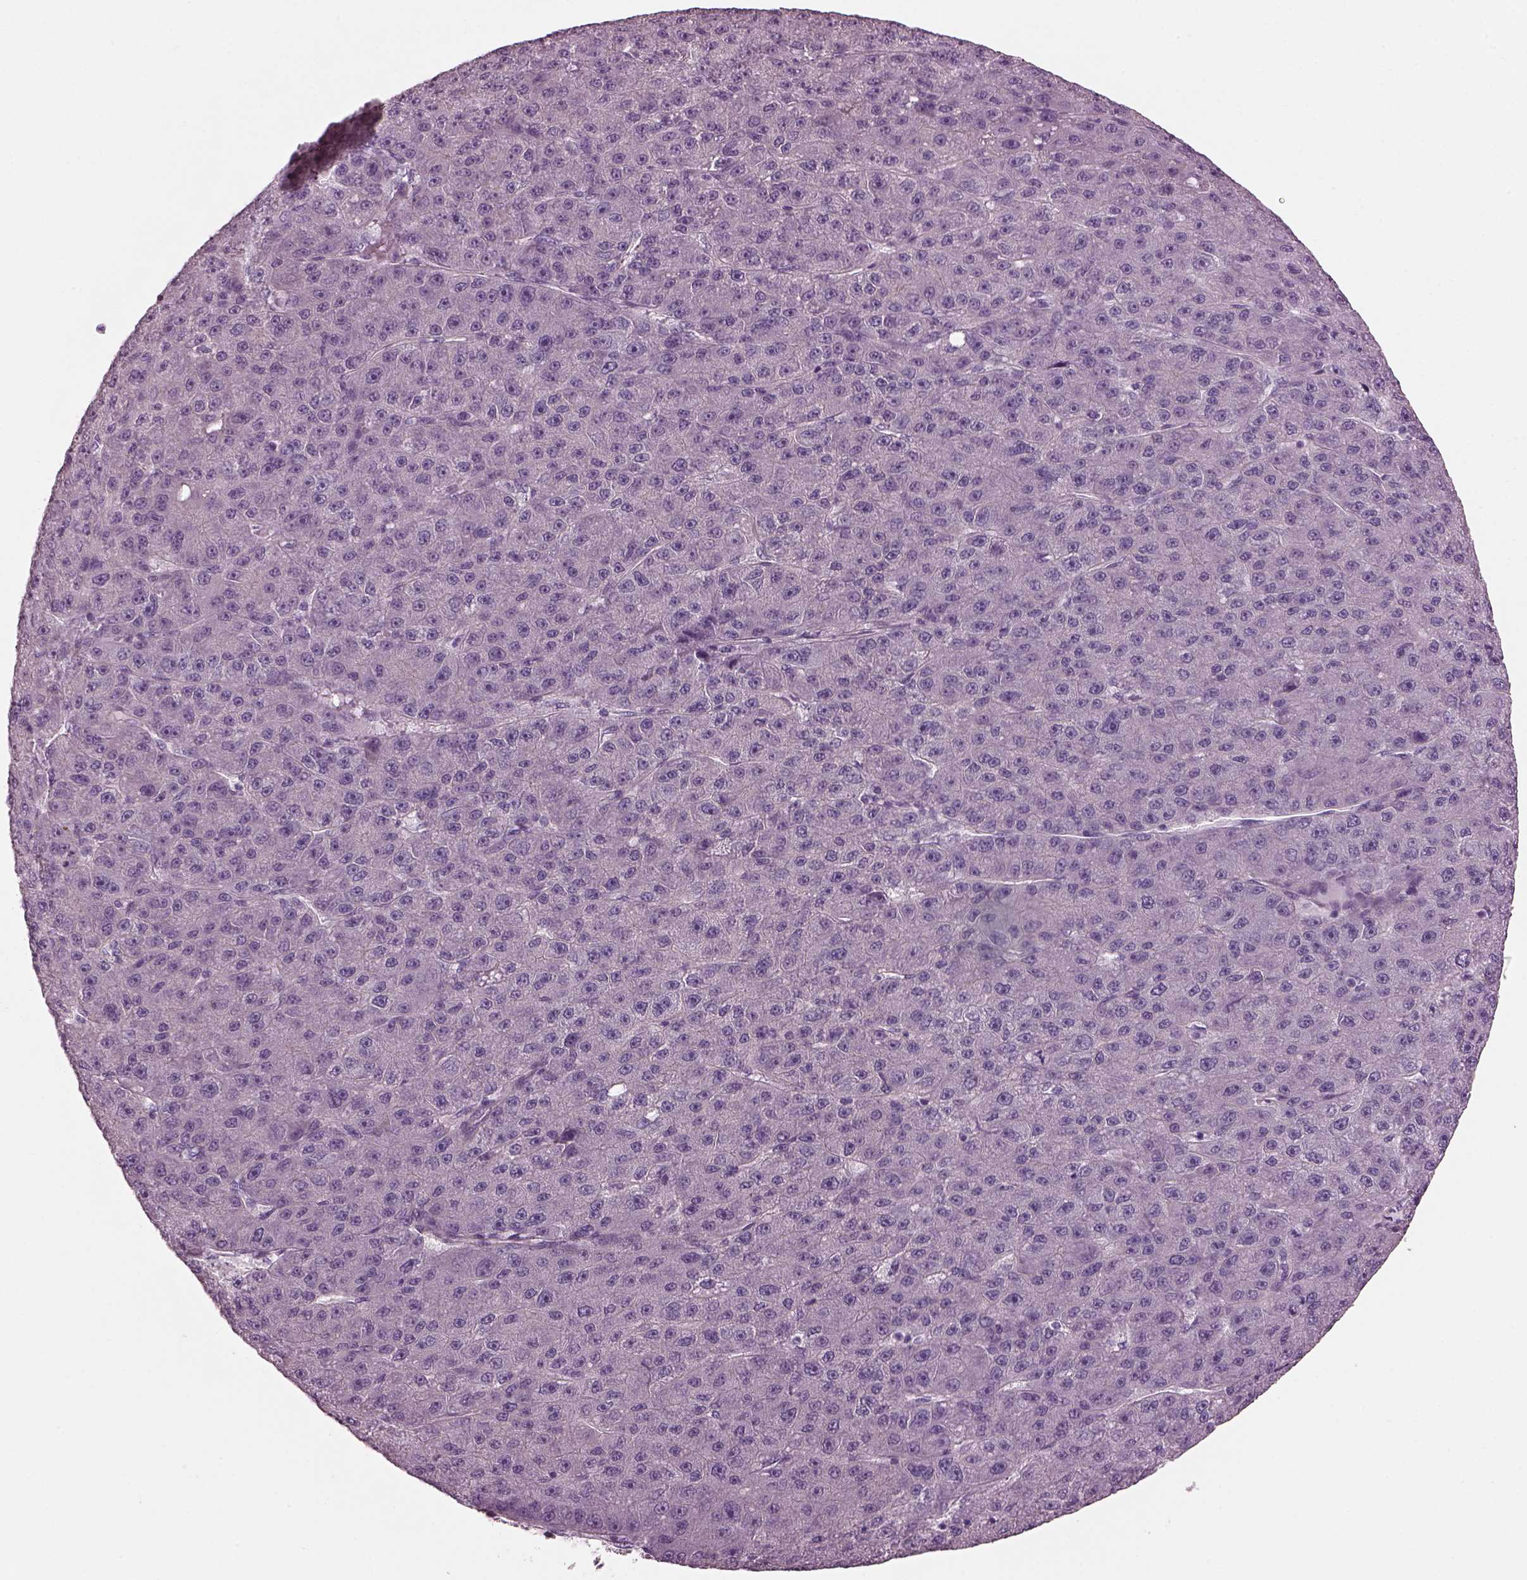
{"staining": {"intensity": "negative", "quantity": "none", "location": "none"}, "tissue": "liver cancer", "cell_type": "Tumor cells", "image_type": "cancer", "snomed": [{"axis": "morphology", "description": "Carcinoma, Hepatocellular, NOS"}, {"axis": "topography", "description": "Liver"}], "caption": "IHC micrograph of neoplastic tissue: liver cancer (hepatocellular carcinoma) stained with DAB shows no significant protein staining in tumor cells. (DAB (3,3'-diaminobenzidine) immunohistochemistry with hematoxylin counter stain).", "gene": "BFSP1", "patient": {"sex": "male", "age": 67}}